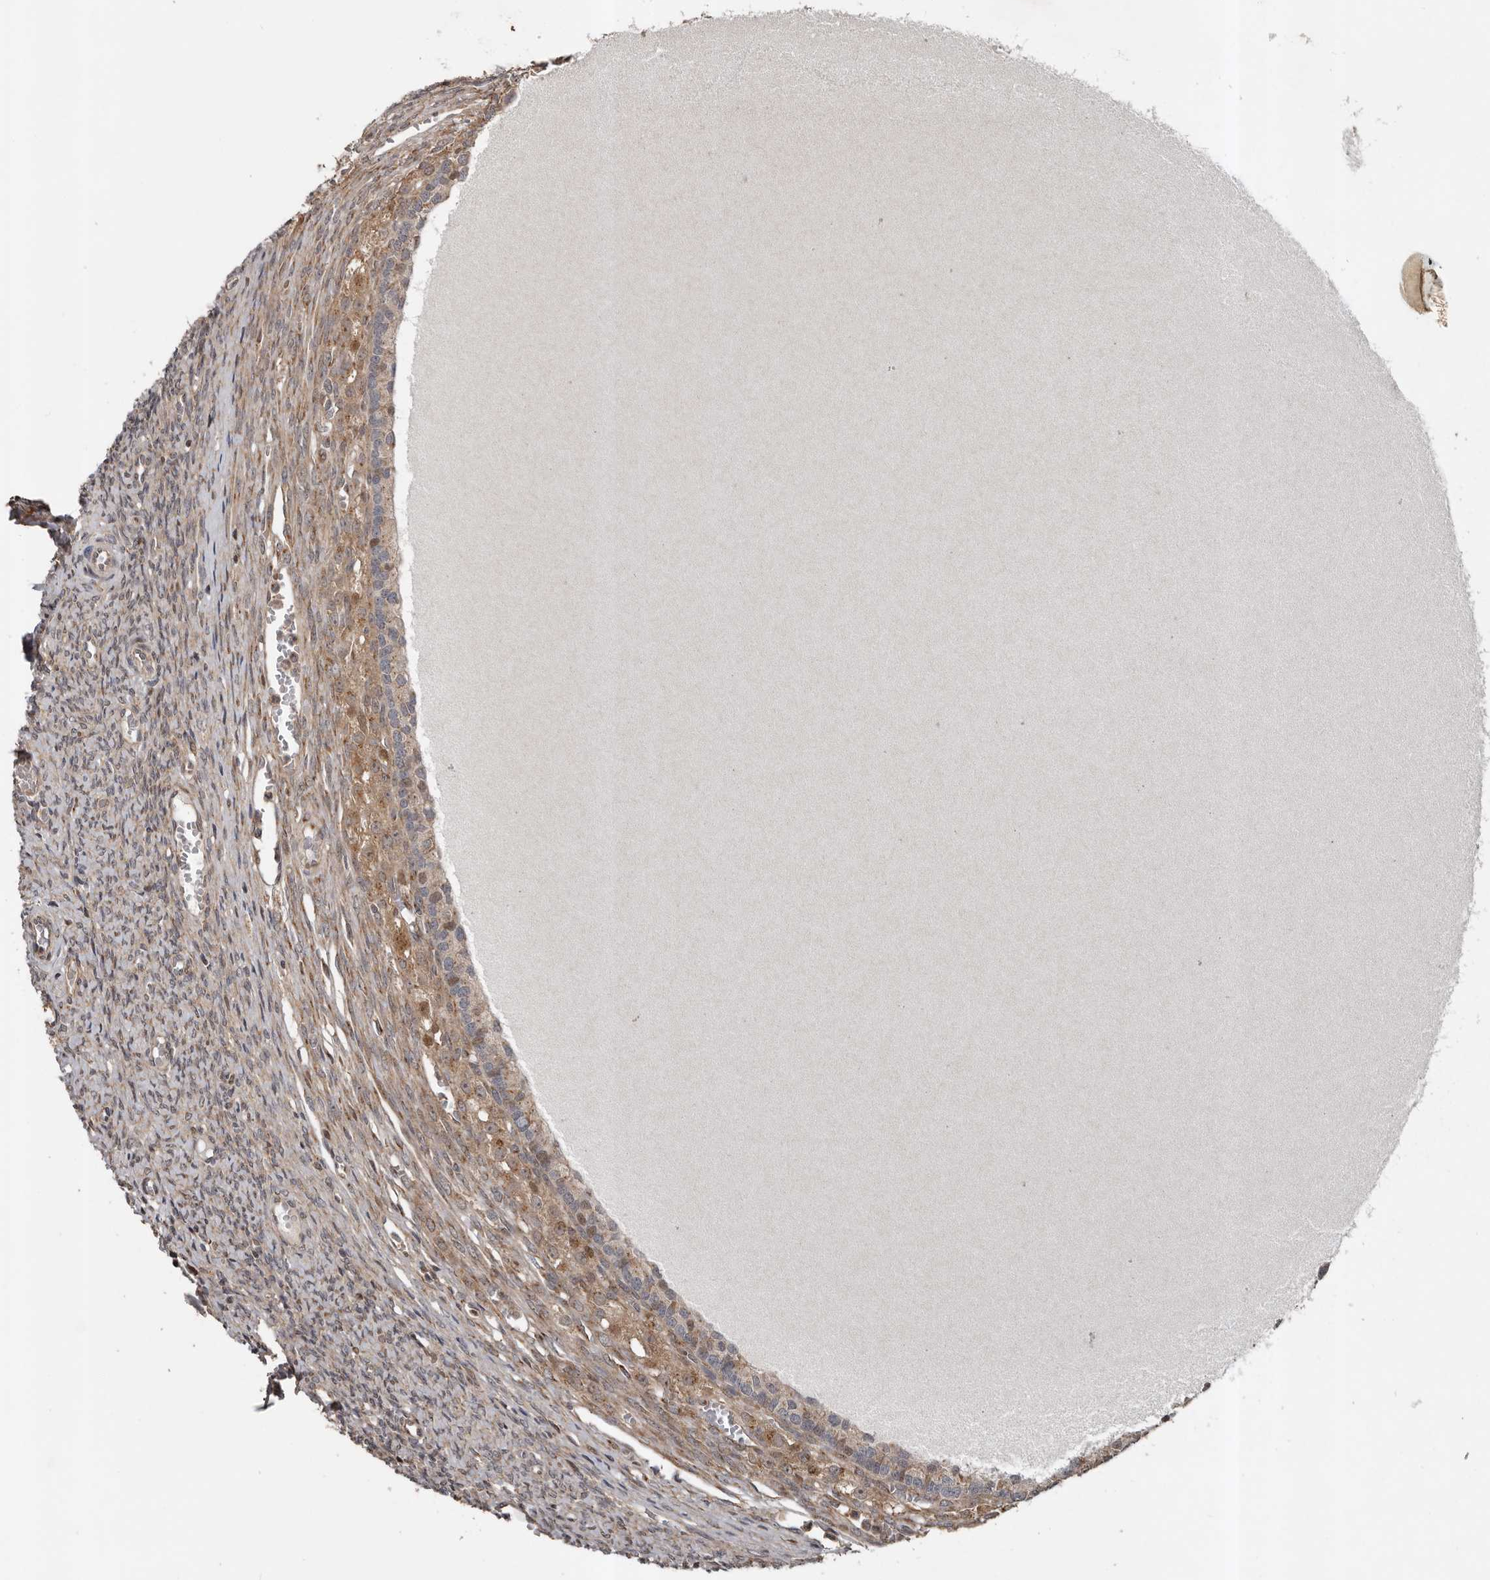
{"staining": {"intensity": "weak", "quantity": ">75%", "location": "cytoplasmic/membranous"}, "tissue": "ovary", "cell_type": "Ovarian stroma cells", "image_type": "normal", "snomed": [{"axis": "morphology", "description": "Normal tissue, NOS"}, {"axis": "topography", "description": "Ovary"}], "caption": "Immunohistochemistry (IHC) of benign ovary demonstrates low levels of weak cytoplasmic/membranous positivity in about >75% of ovarian stroma cells.", "gene": "CCDC190", "patient": {"sex": "female", "age": 41}}